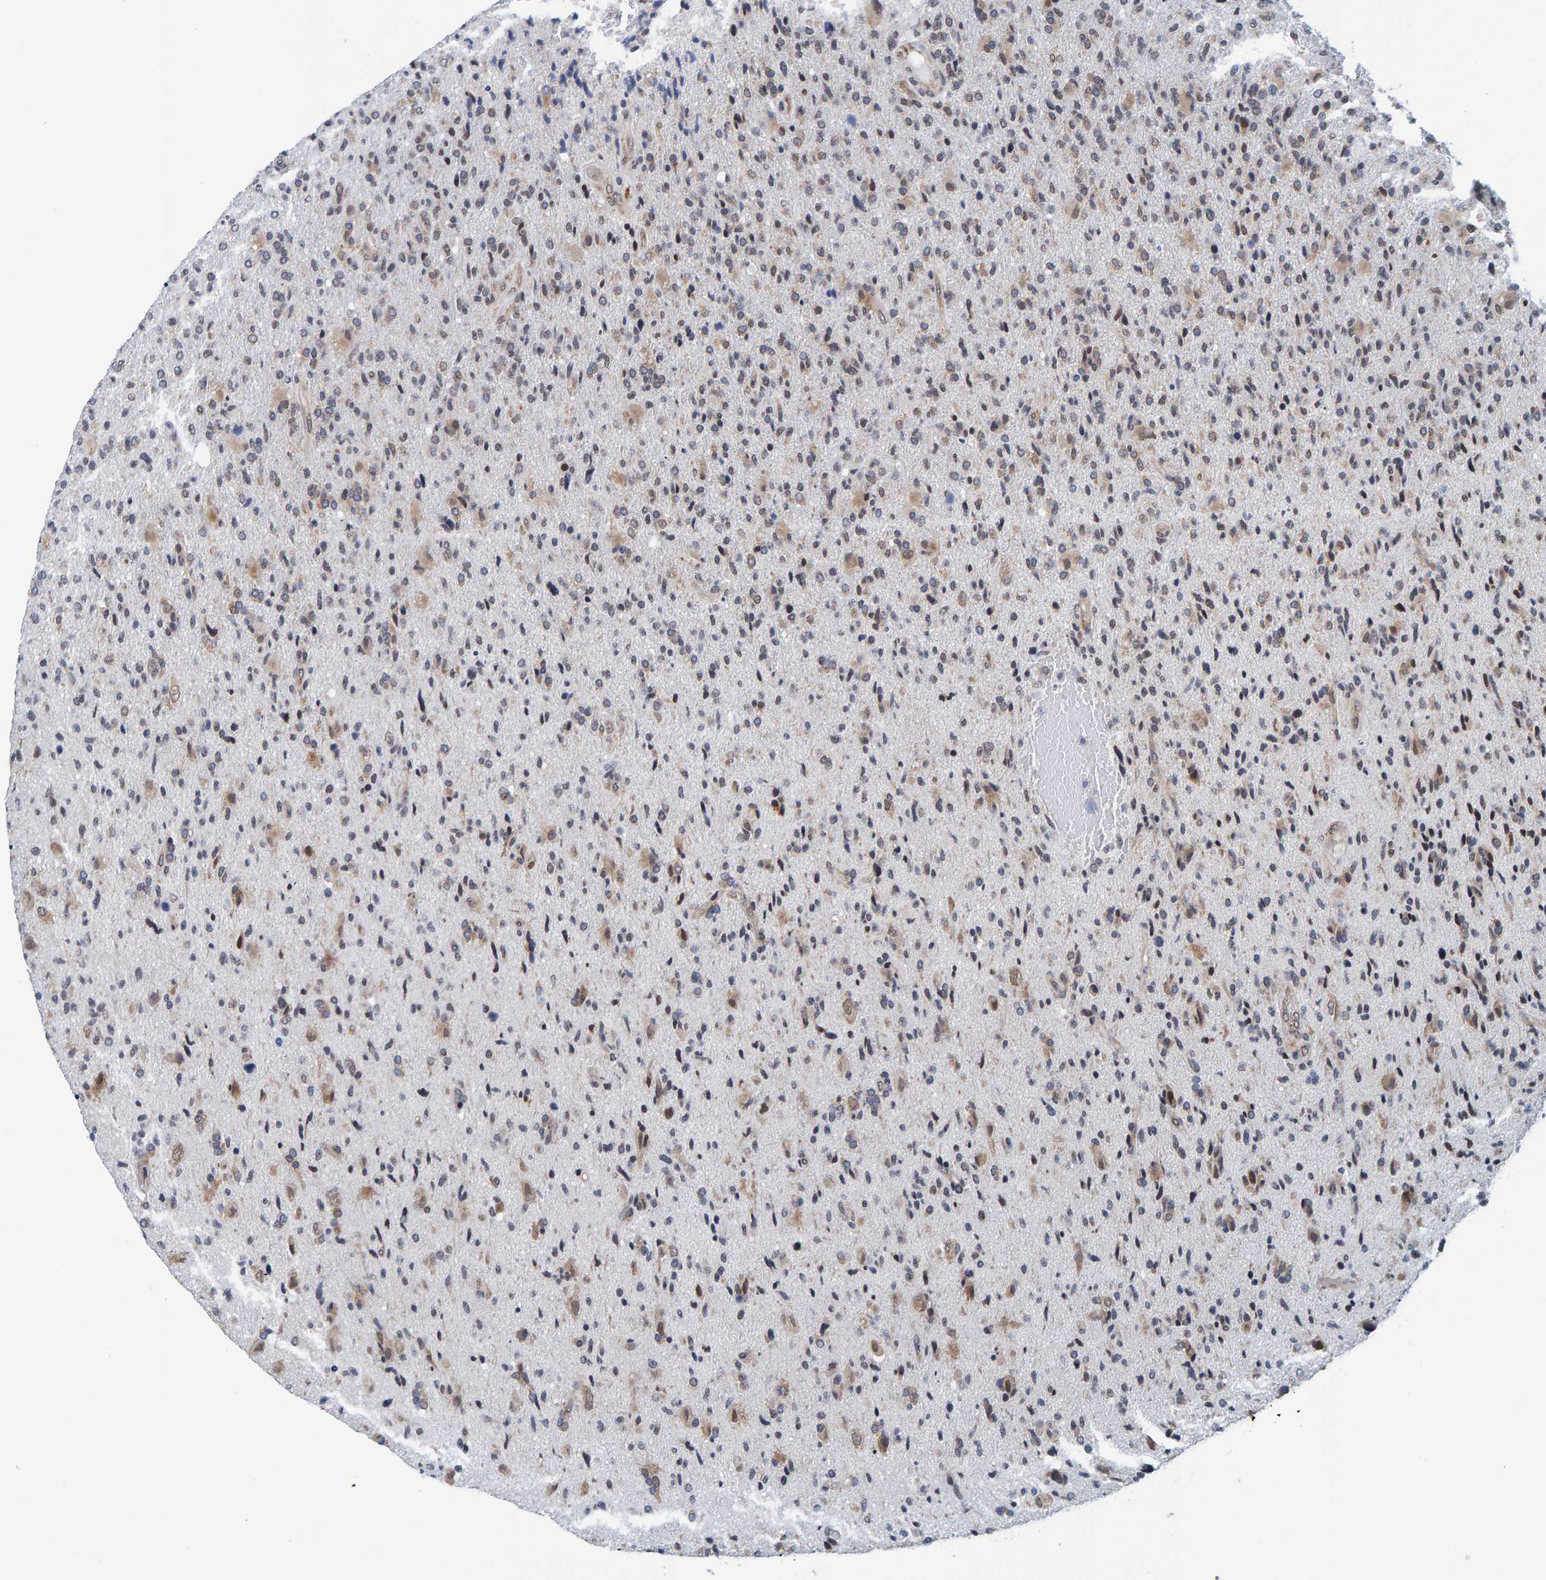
{"staining": {"intensity": "weak", "quantity": "25%-75%", "location": "cytoplasmic/membranous"}, "tissue": "glioma", "cell_type": "Tumor cells", "image_type": "cancer", "snomed": [{"axis": "morphology", "description": "Glioma, malignant, High grade"}, {"axis": "topography", "description": "Brain"}], "caption": "An IHC image of tumor tissue is shown. Protein staining in brown highlights weak cytoplasmic/membranous positivity in high-grade glioma (malignant) within tumor cells.", "gene": "SCRN2", "patient": {"sex": "male", "age": 72}}